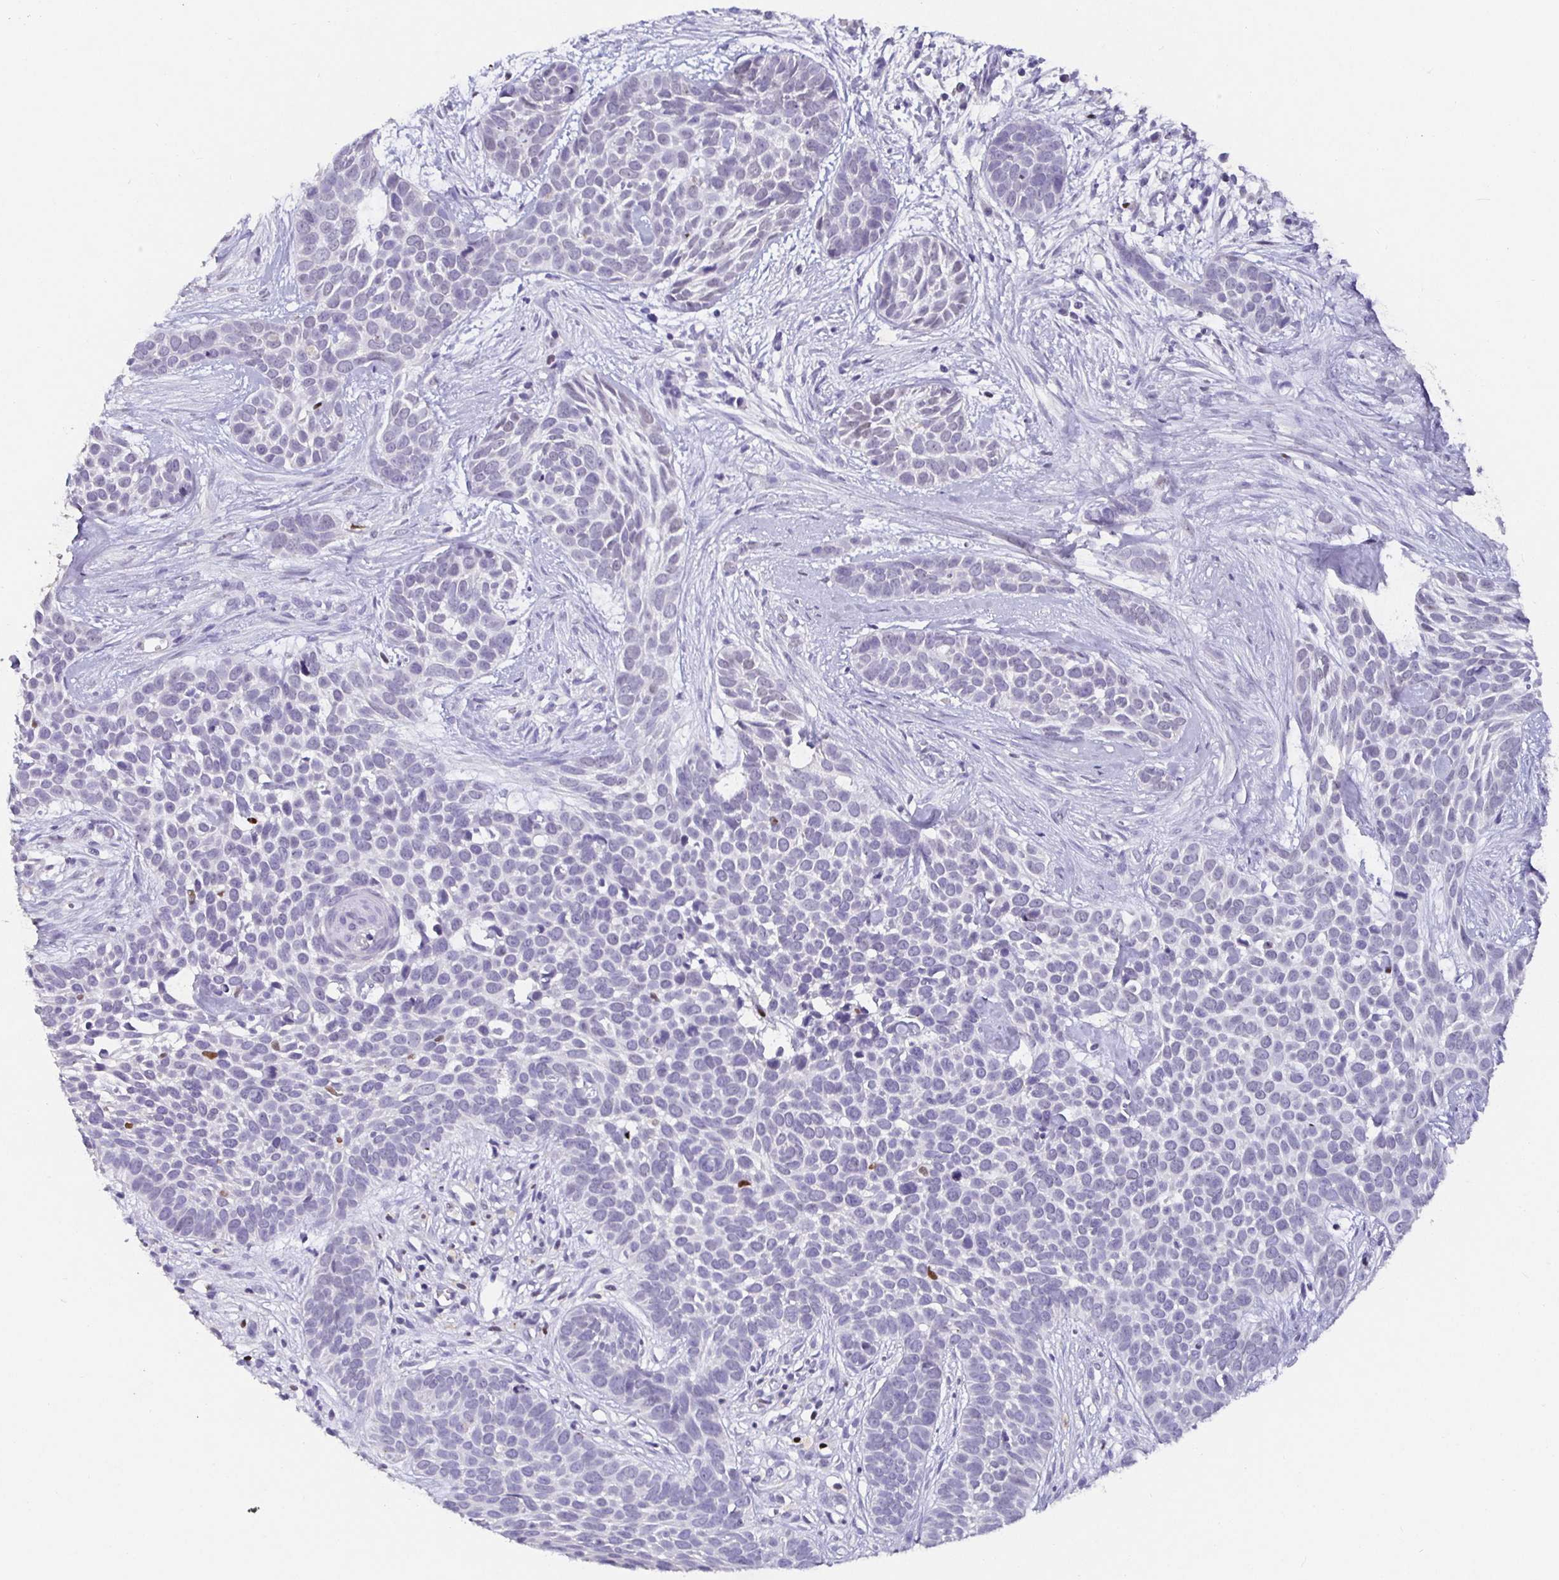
{"staining": {"intensity": "negative", "quantity": "none", "location": "none"}, "tissue": "skin cancer", "cell_type": "Tumor cells", "image_type": "cancer", "snomed": [{"axis": "morphology", "description": "Basal cell carcinoma"}, {"axis": "topography", "description": "Skin"}], "caption": "A high-resolution image shows IHC staining of skin cancer, which demonstrates no significant positivity in tumor cells.", "gene": "SATB1", "patient": {"sex": "male", "age": 69}}